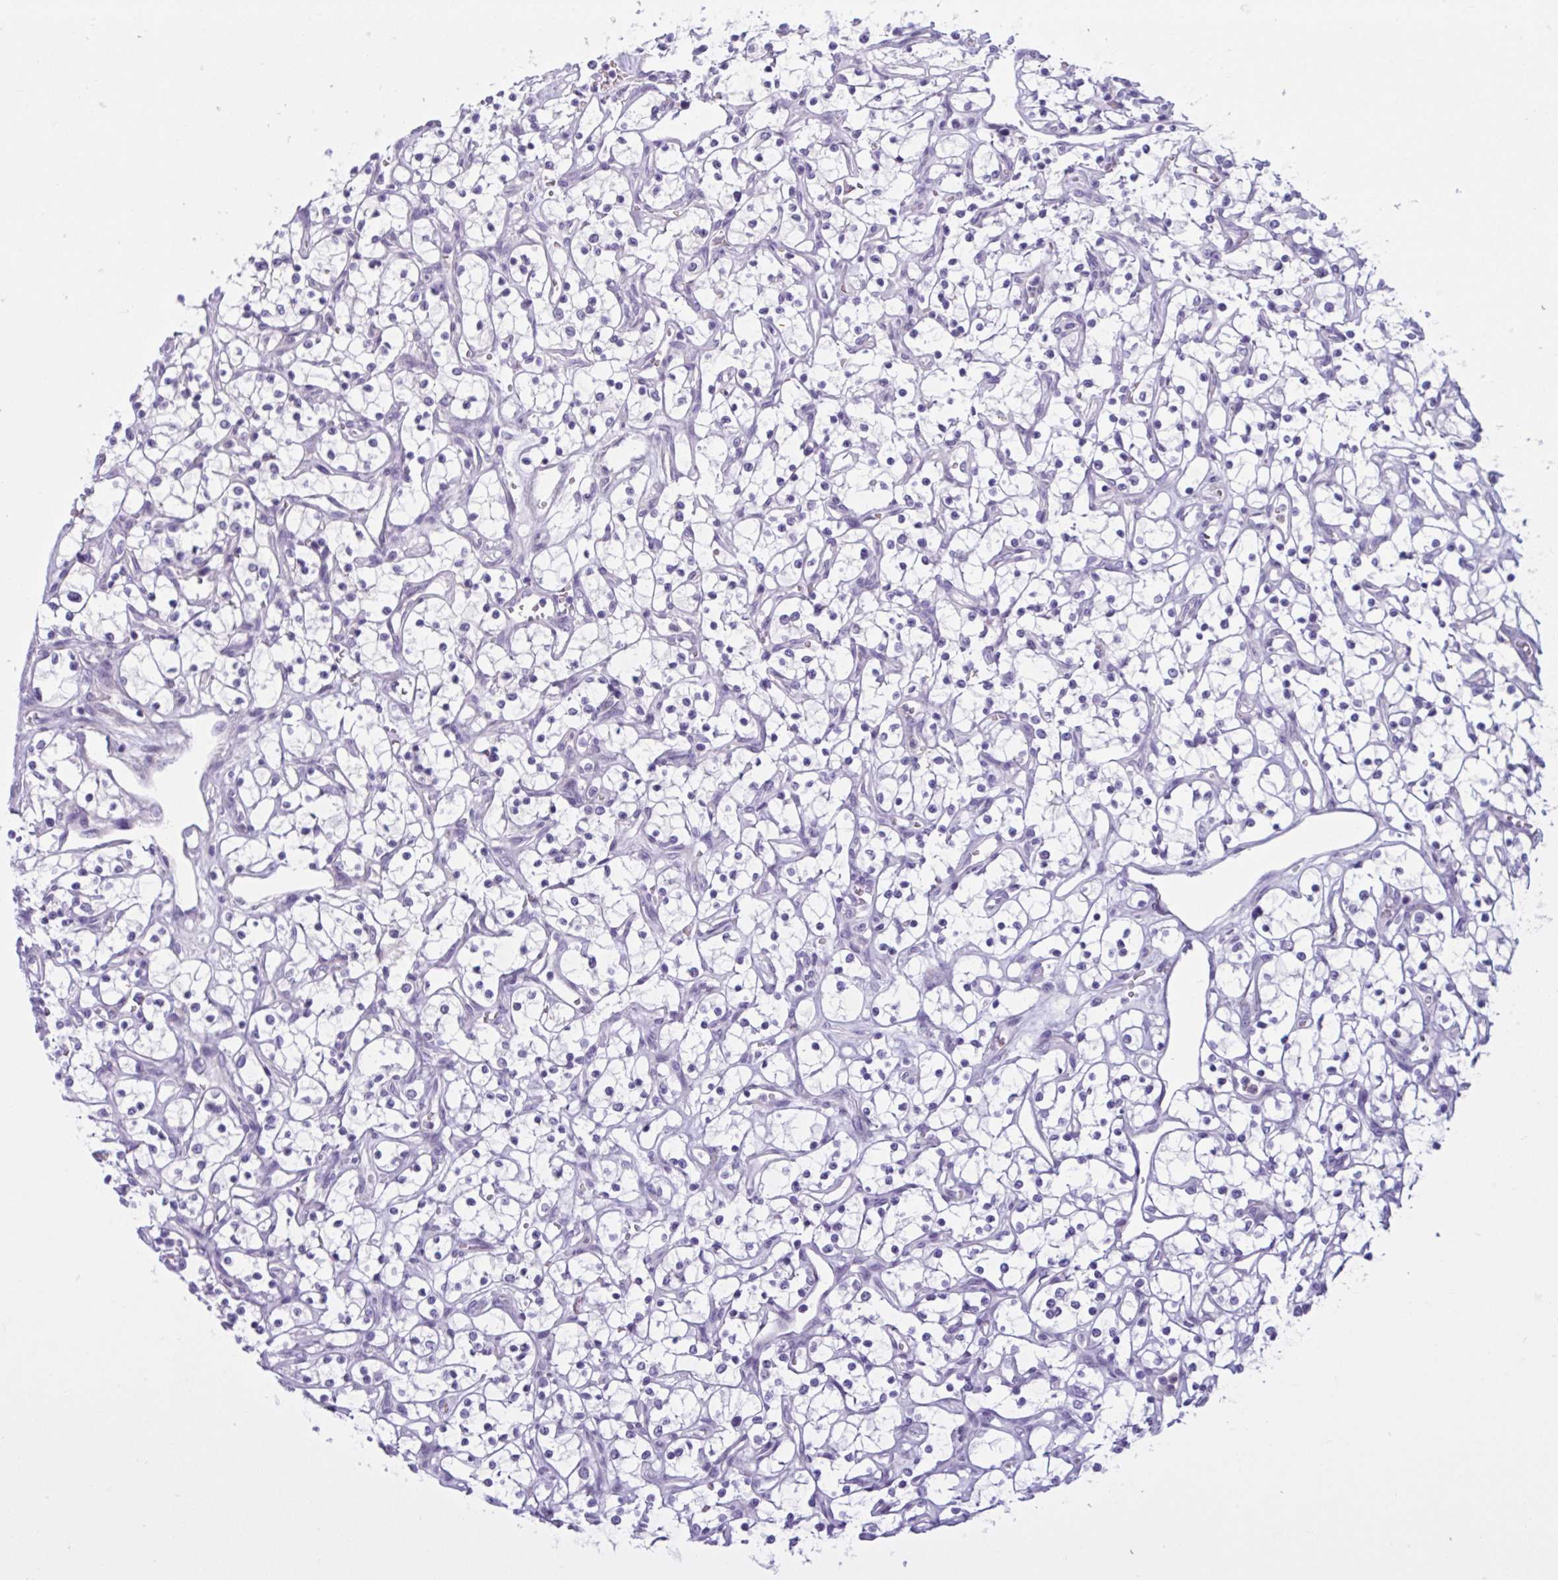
{"staining": {"intensity": "negative", "quantity": "none", "location": "none"}, "tissue": "renal cancer", "cell_type": "Tumor cells", "image_type": "cancer", "snomed": [{"axis": "morphology", "description": "Adenocarcinoma, NOS"}, {"axis": "topography", "description": "Kidney"}], "caption": "Renal cancer was stained to show a protein in brown. There is no significant positivity in tumor cells.", "gene": "WNT9B", "patient": {"sex": "female", "age": 69}}